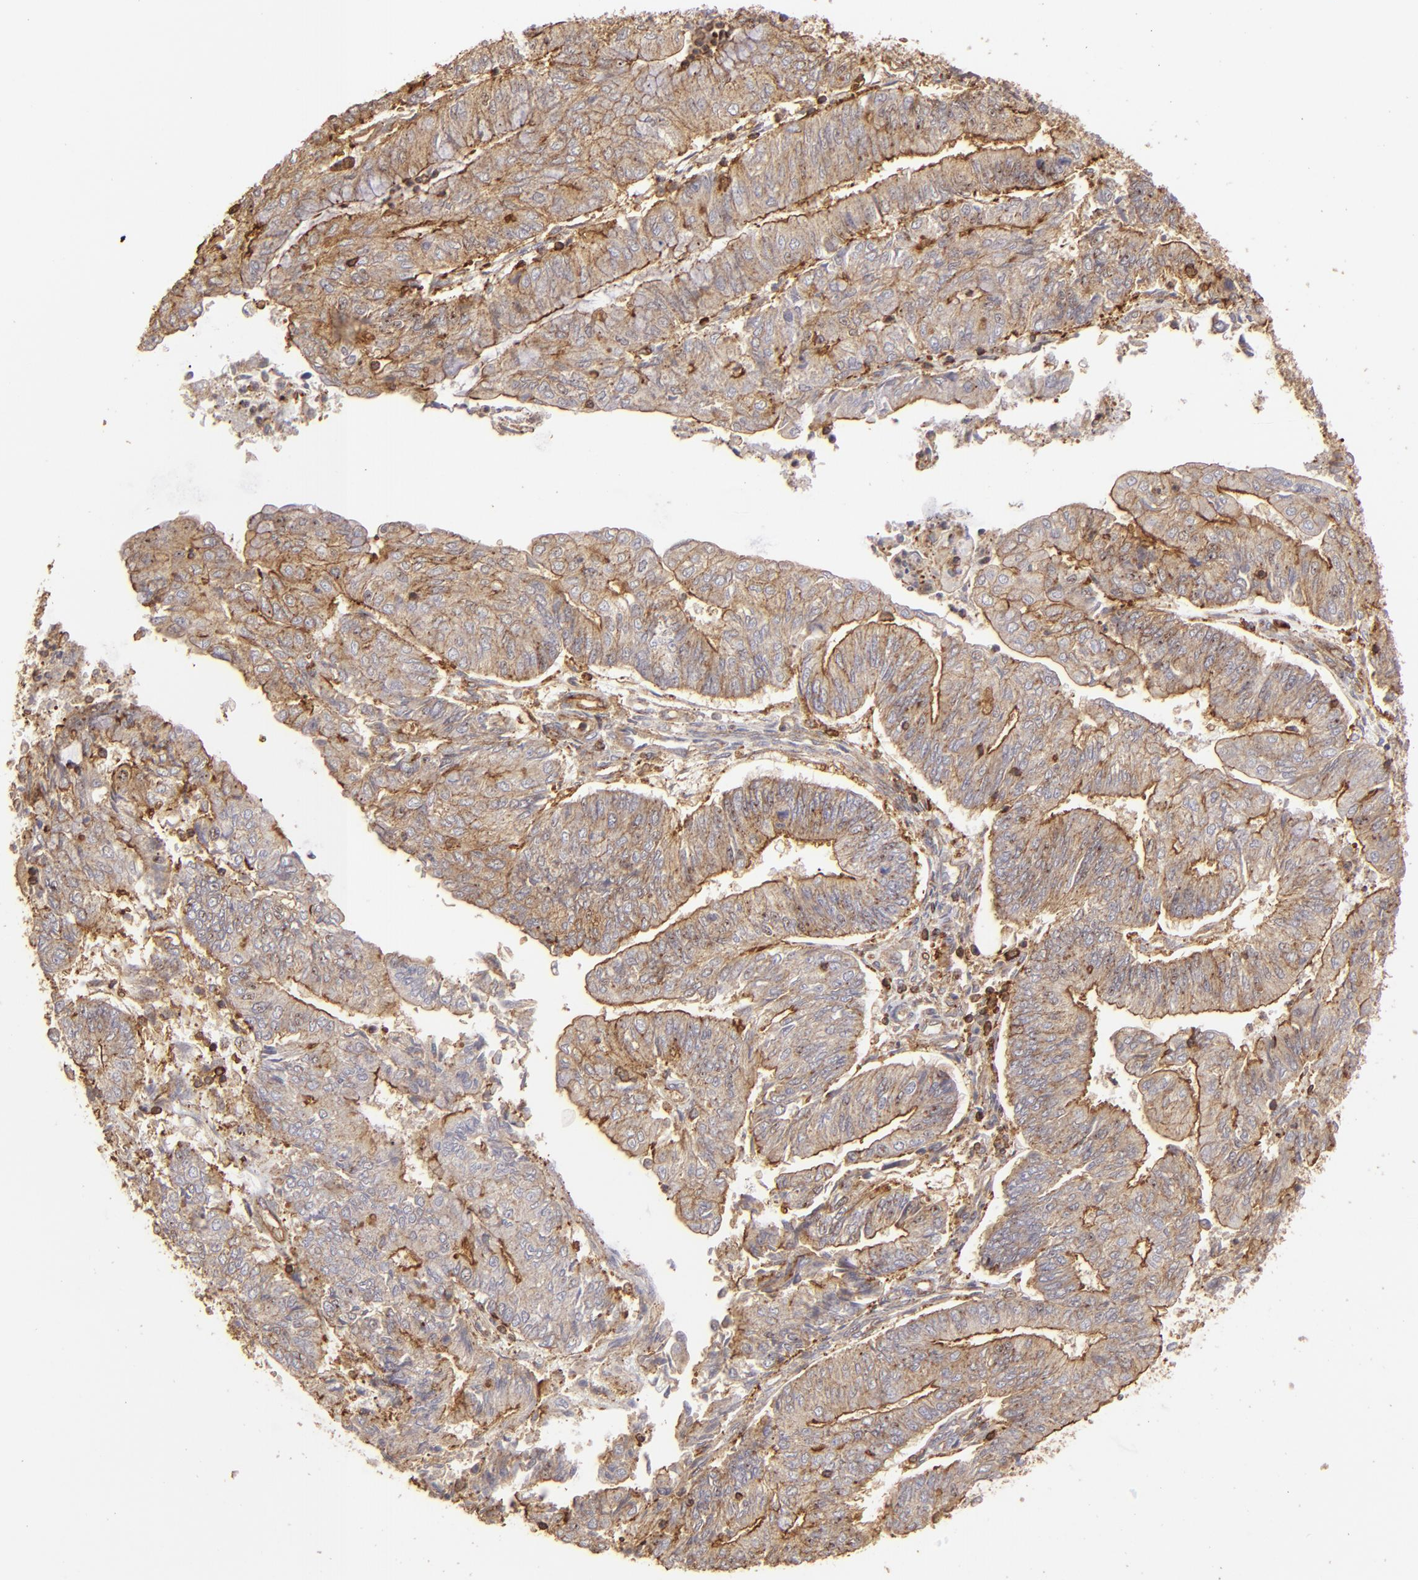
{"staining": {"intensity": "moderate", "quantity": ">75%", "location": "cytoplasmic/membranous"}, "tissue": "endometrial cancer", "cell_type": "Tumor cells", "image_type": "cancer", "snomed": [{"axis": "morphology", "description": "Adenocarcinoma, NOS"}, {"axis": "topography", "description": "Endometrium"}], "caption": "DAB immunohistochemical staining of endometrial cancer reveals moderate cytoplasmic/membranous protein expression in approximately >75% of tumor cells.", "gene": "ACTB", "patient": {"sex": "female", "age": 59}}